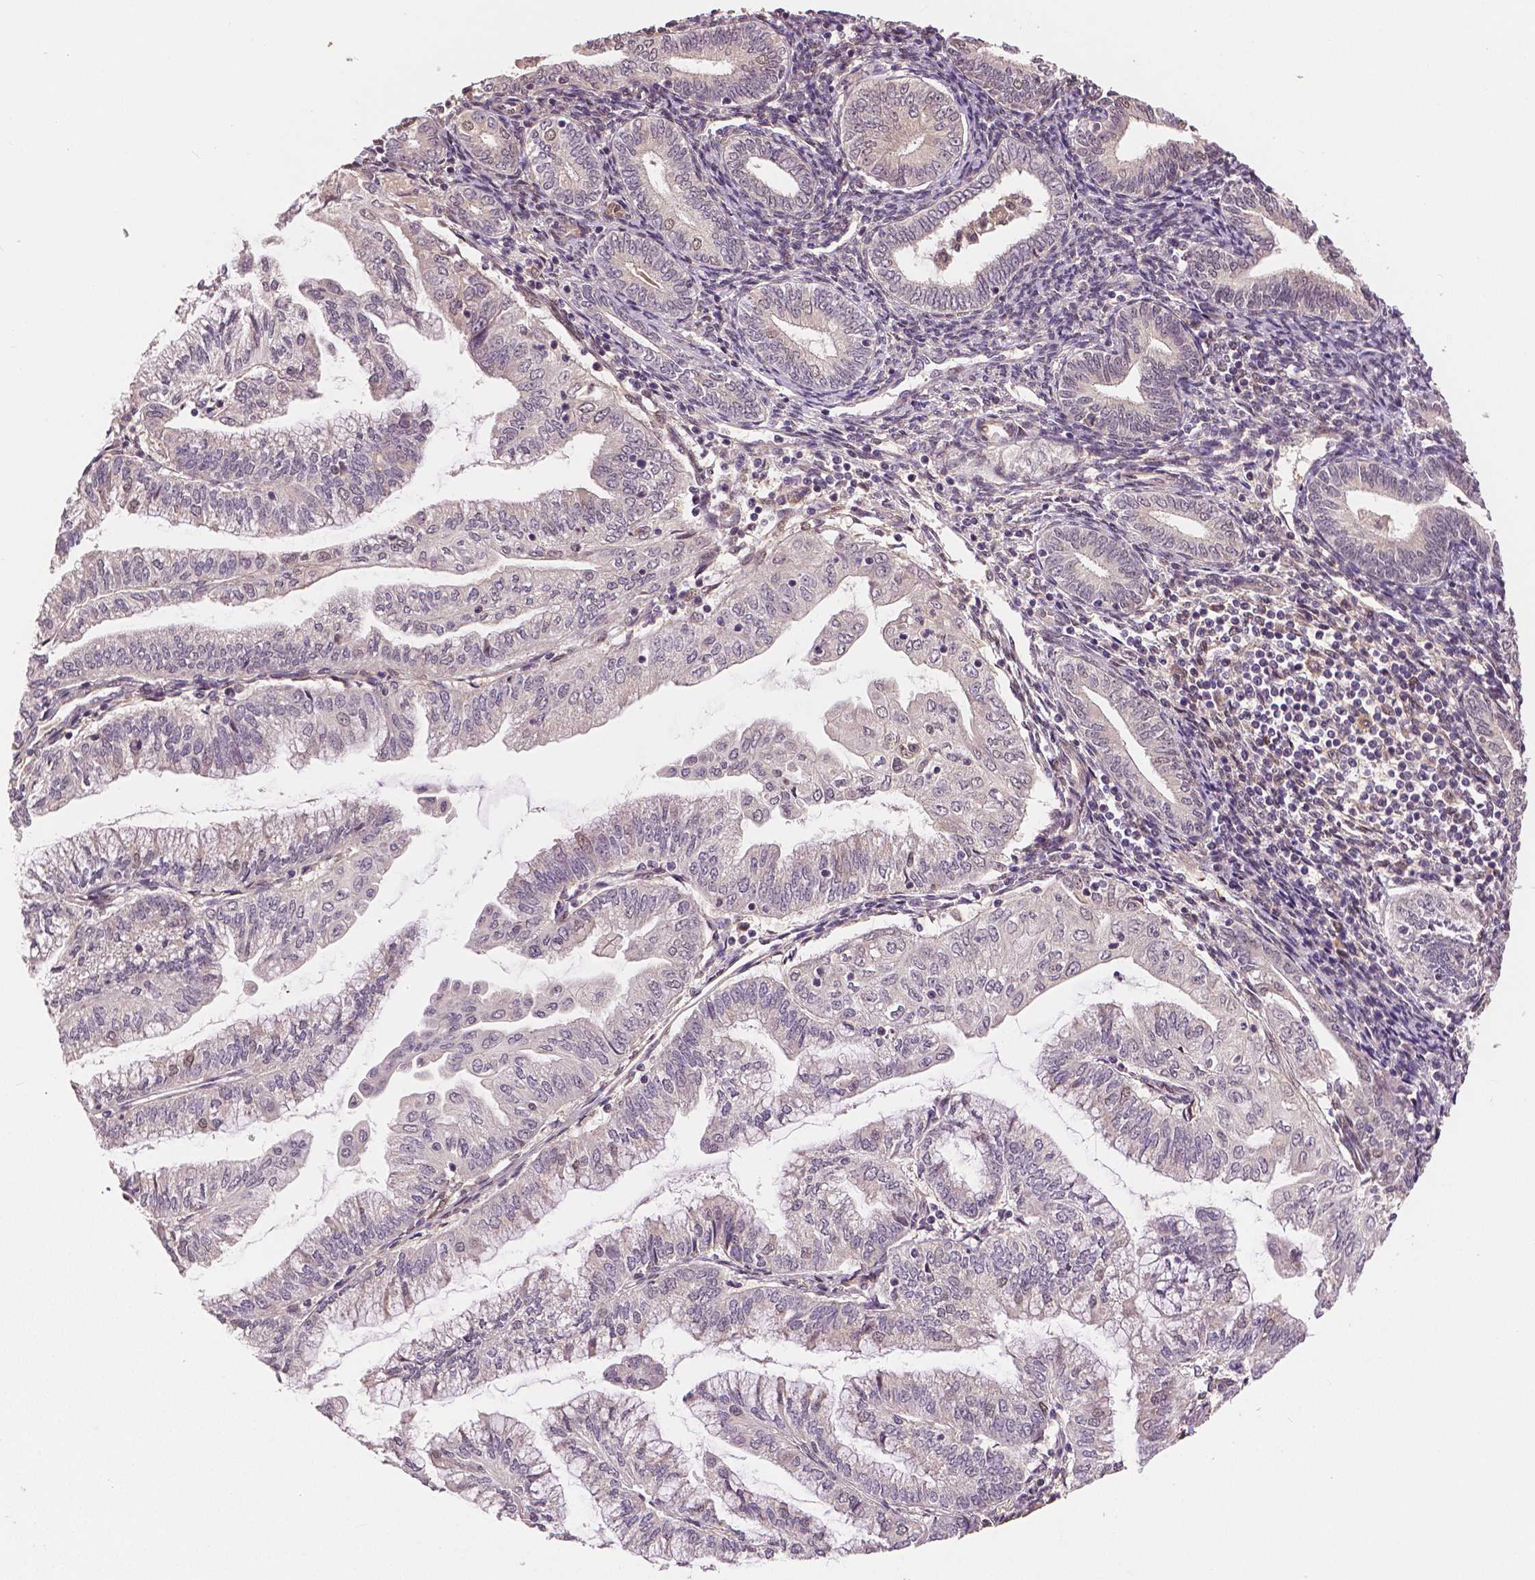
{"staining": {"intensity": "negative", "quantity": "none", "location": "none"}, "tissue": "endometrial cancer", "cell_type": "Tumor cells", "image_type": "cancer", "snomed": [{"axis": "morphology", "description": "Adenocarcinoma, NOS"}, {"axis": "topography", "description": "Endometrium"}], "caption": "Endometrial cancer stained for a protein using immunohistochemistry demonstrates no staining tumor cells.", "gene": "MAP1LC3B", "patient": {"sex": "female", "age": 55}}